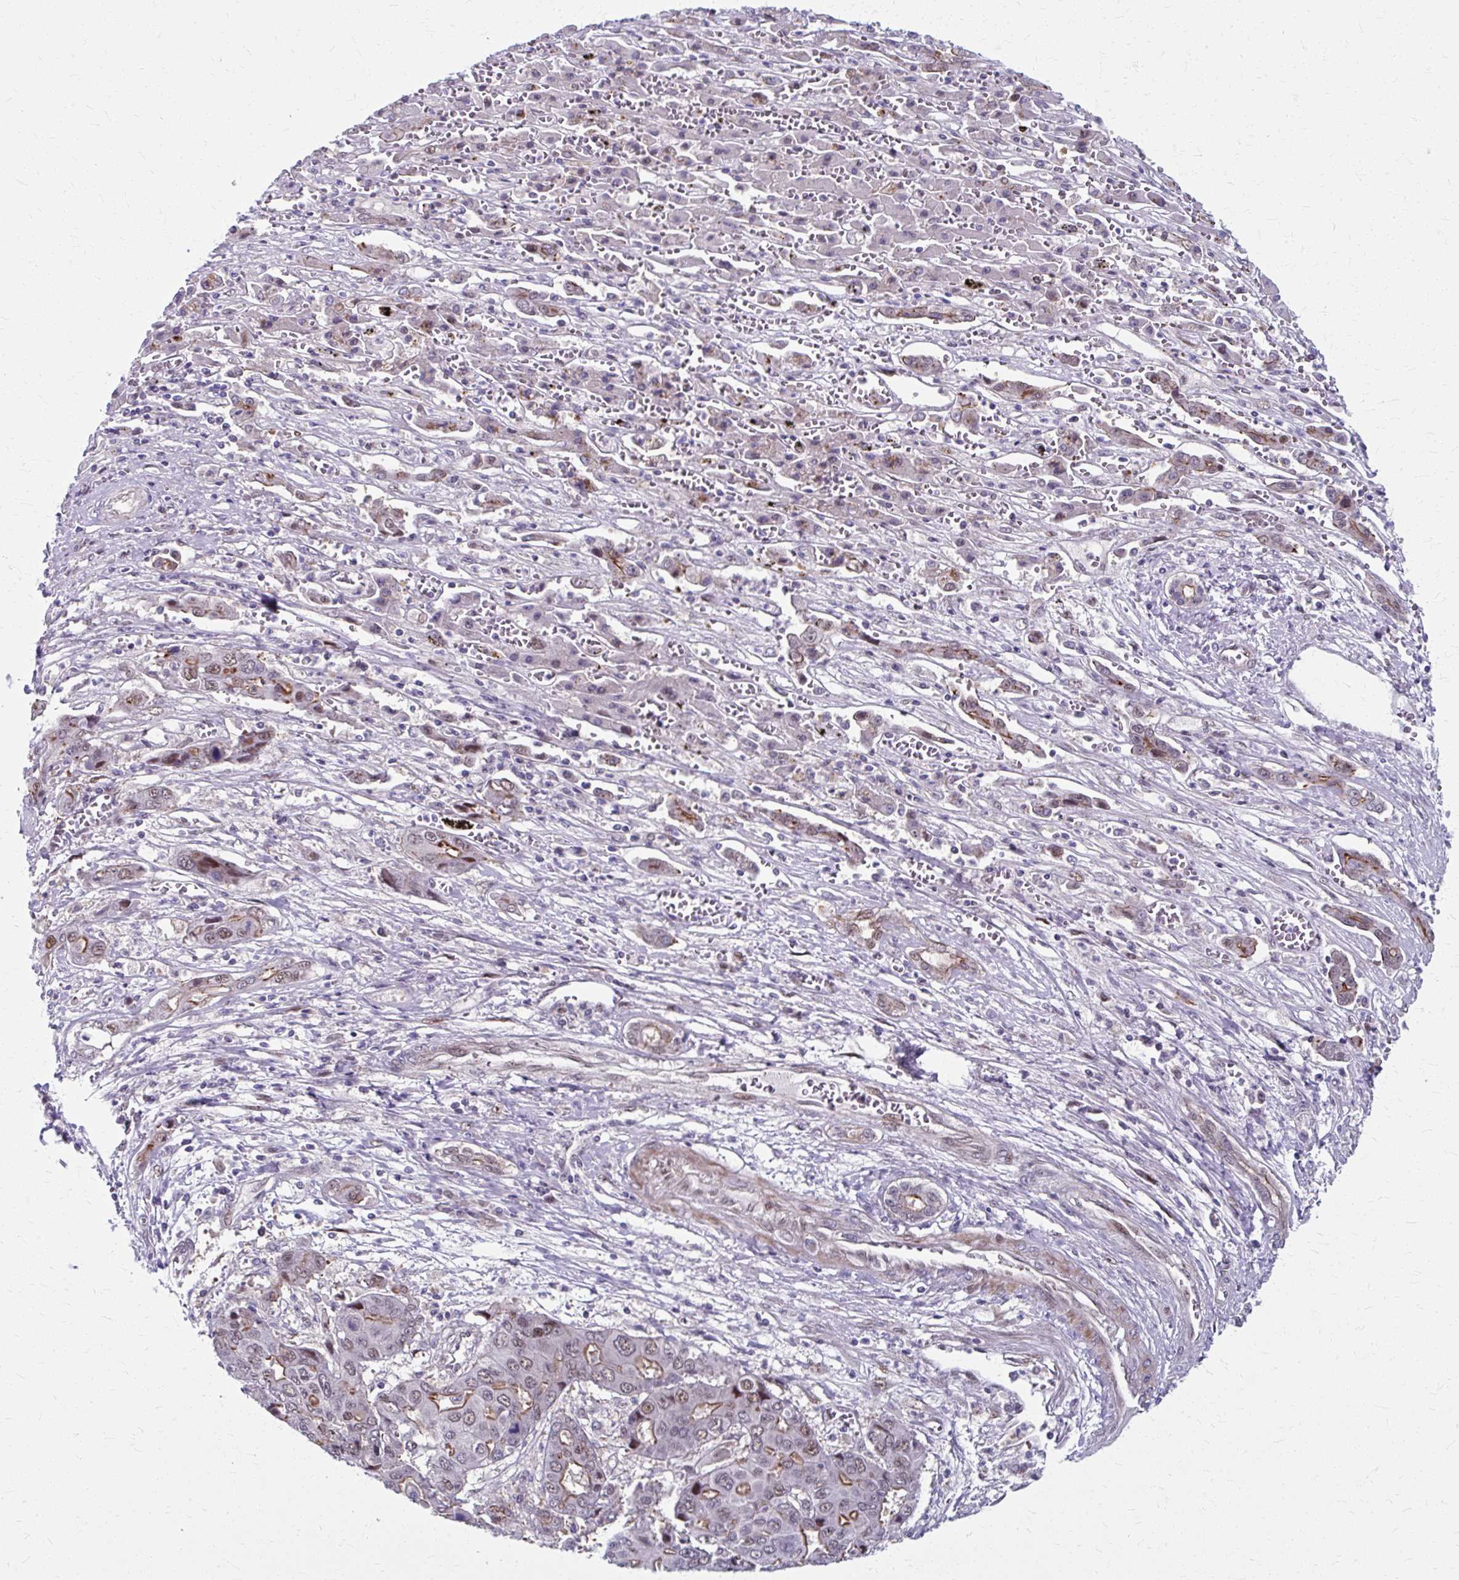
{"staining": {"intensity": "moderate", "quantity": "<25%", "location": "cytoplasmic/membranous,nuclear"}, "tissue": "liver cancer", "cell_type": "Tumor cells", "image_type": "cancer", "snomed": [{"axis": "morphology", "description": "Cholangiocarcinoma"}, {"axis": "topography", "description": "Liver"}], "caption": "Brown immunohistochemical staining in cholangiocarcinoma (liver) shows moderate cytoplasmic/membranous and nuclear expression in approximately <25% of tumor cells.", "gene": "ZNF555", "patient": {"sex": "male", "age": 67}}